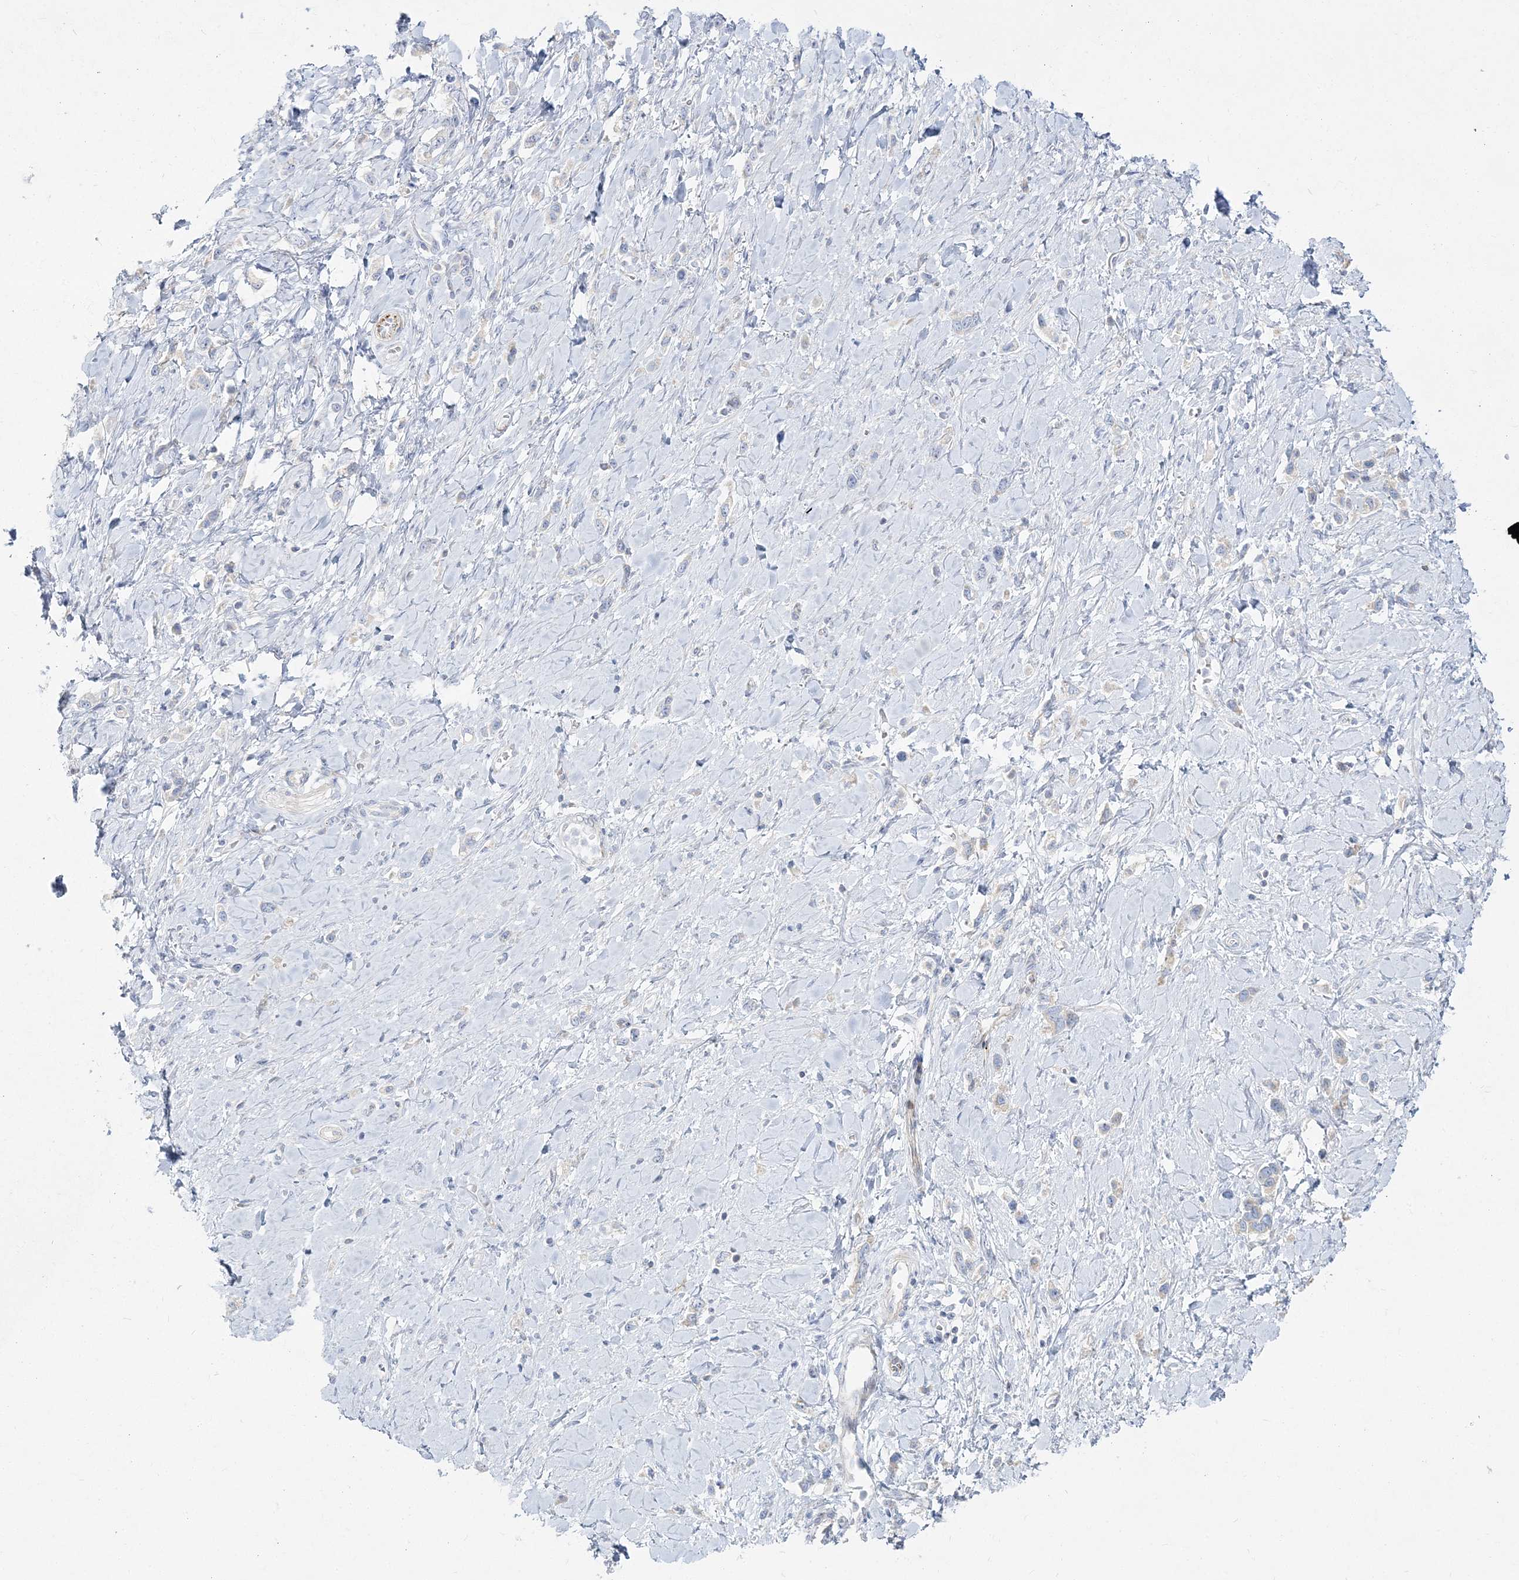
{"staining": {"intensity": "negative", "quantity": "none", "location": "none"}, "tissue": "stomach cancer", "cell_type": "Tumor cells", "image_type": "cancer", "snomed": [{"axis": "morphology", "description": "Normal tissue, NOS"}, {"axis": "morphology", "description": "Adenocarcinoma, NOS"}, {"axis": "topography", "description": "Stomach, upper"}, {"axis": "topography", "description": "Stomach"}], "caption": "Tumor cells show no significant protein staining in stomach cancer (adenocarcinoma). The staining was performed using DAB (3,3'-diaminobenzidine) to visualize the protein expression in brown, while the nuclei were stained in blue with hematoxylin (Magnification: 20x).", "gene": "GPAT2", "patient": {"sex": "female", "age": 65}}